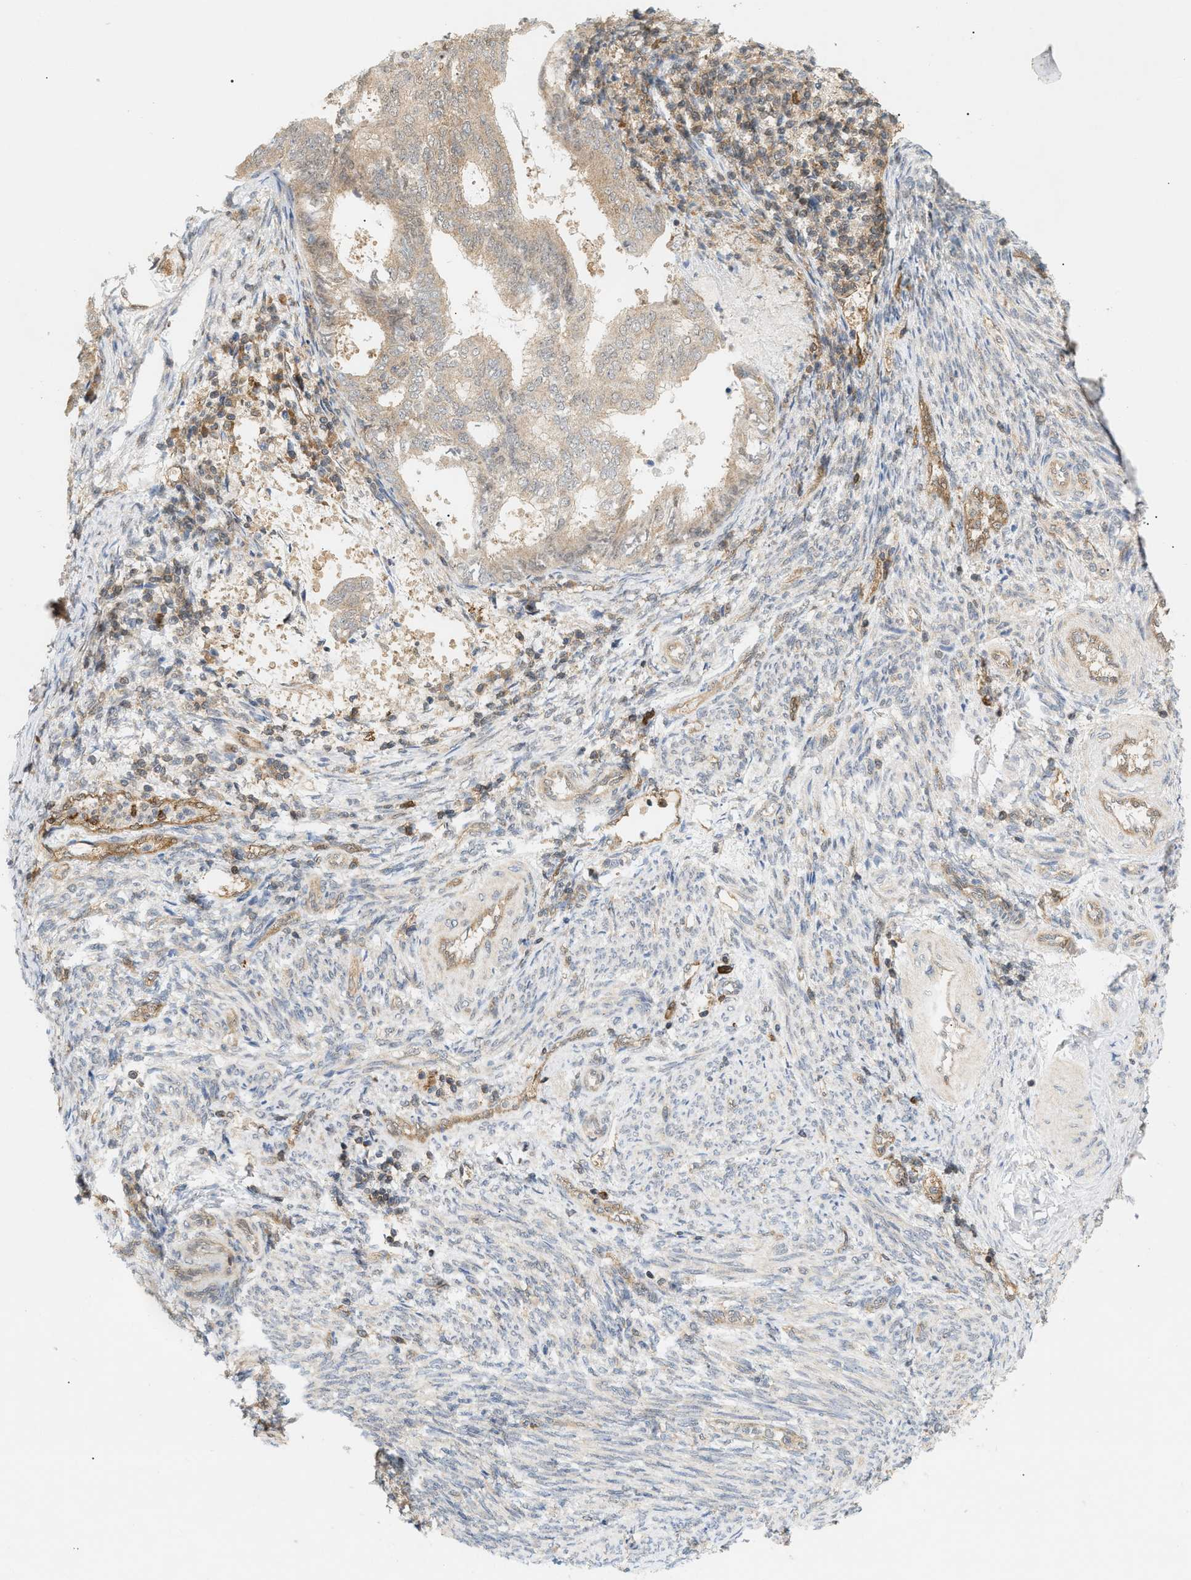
{"staining": {"intensity": "weak", "quantity": ">75%", "location": "cytoplasmic/membranous"}, "tissue": "endometrial cancer", "cell_type": "Tumor cells", "image_type": "cancer", "snomed": [{"axis": "morphology", "description": "Adenocarcinoma, NOS"}, {"axis": "topography", "description": "Endometrium"}], "caption": "About >75% of tumor cells in human endometrial adenocarcinoma reveal weak cytoplasmic/membranous protein positivity as visualized by brown immunohistochemical staining.", "gene": "SHC1", "patient": {"sex": "female", "age": 58}}